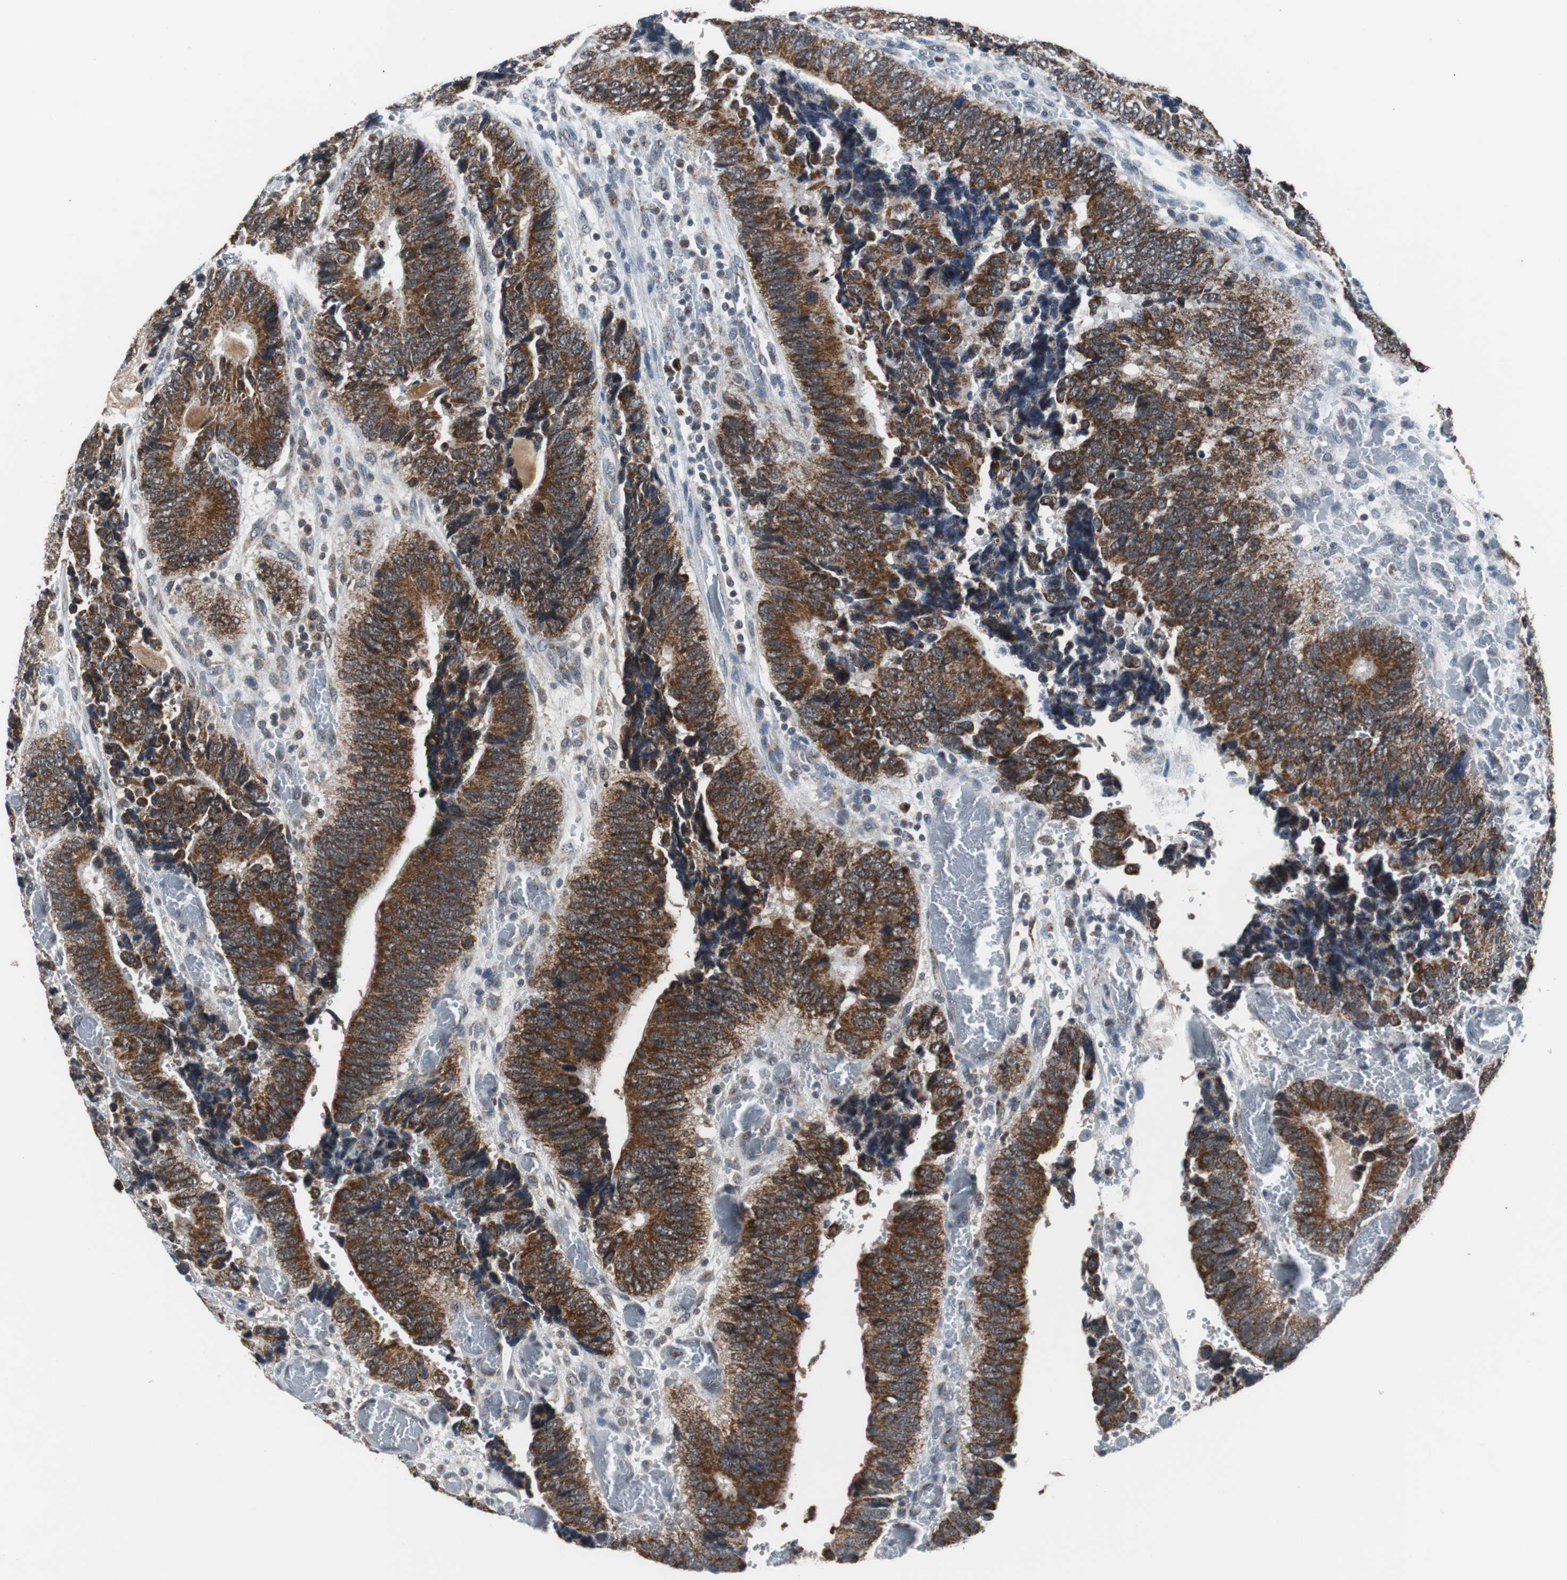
{"staining": {"intensity": "strong", "quantity": ">75%", "location": "cytoplasmic/membranous"}, "tissue": "colorectal cancer", "cell_type": "Tumor cells", "image_type": "cancer", "snomed": [{"axis": "morphology", "description": "Adenocarcinoma, NOS"}, {"axis": "topography", "description": "Colon"}], "caption": "Colorectal cancer stained for a protein shows strong cytoplasmic/membranous positivity in tumor cells.", "gene": "PITRM1", "patient": {"sex": "male", "age": 72}}